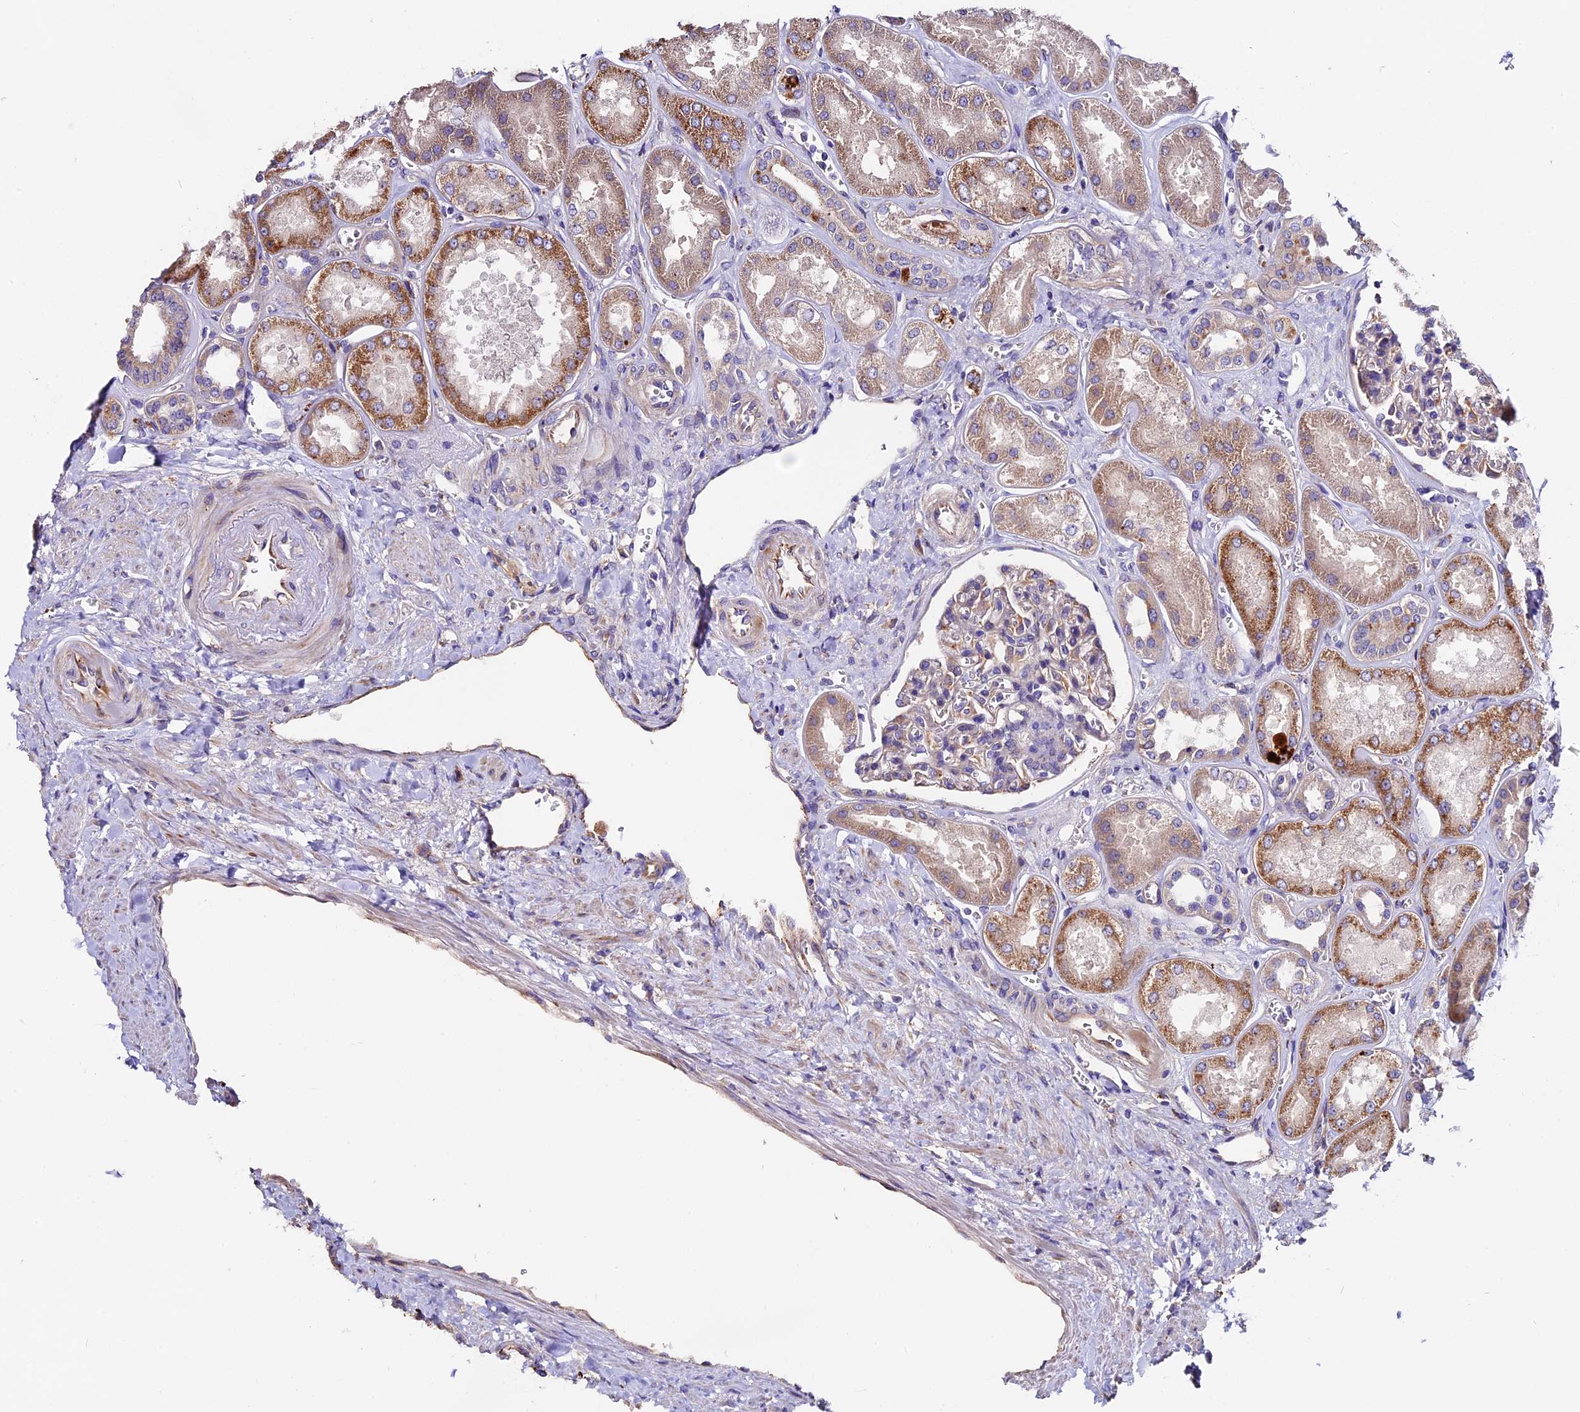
{"staining": {"intensity": "weak", "quantity": "<25%", "location": "cytoplasmic/membranous"}, "tissue": "kidney", "cell_type": "Cells in glomeruli", "image_type": "normal", "snomed": [{"axis": "morphology", "description": "Normal tissue, NOS"}, {"axis": "morphology", "description": "Adenocarcinoma, NOS"}, {"axis": "topography", "description": "Kidney"}], "caption": "There is no significant staining in cells in glomeruli of kidney. (Brightfield microscopy of DAB IHC at high magnification).", "gene": "CLN5", "patient": {"sex": "female", "age": 68}}